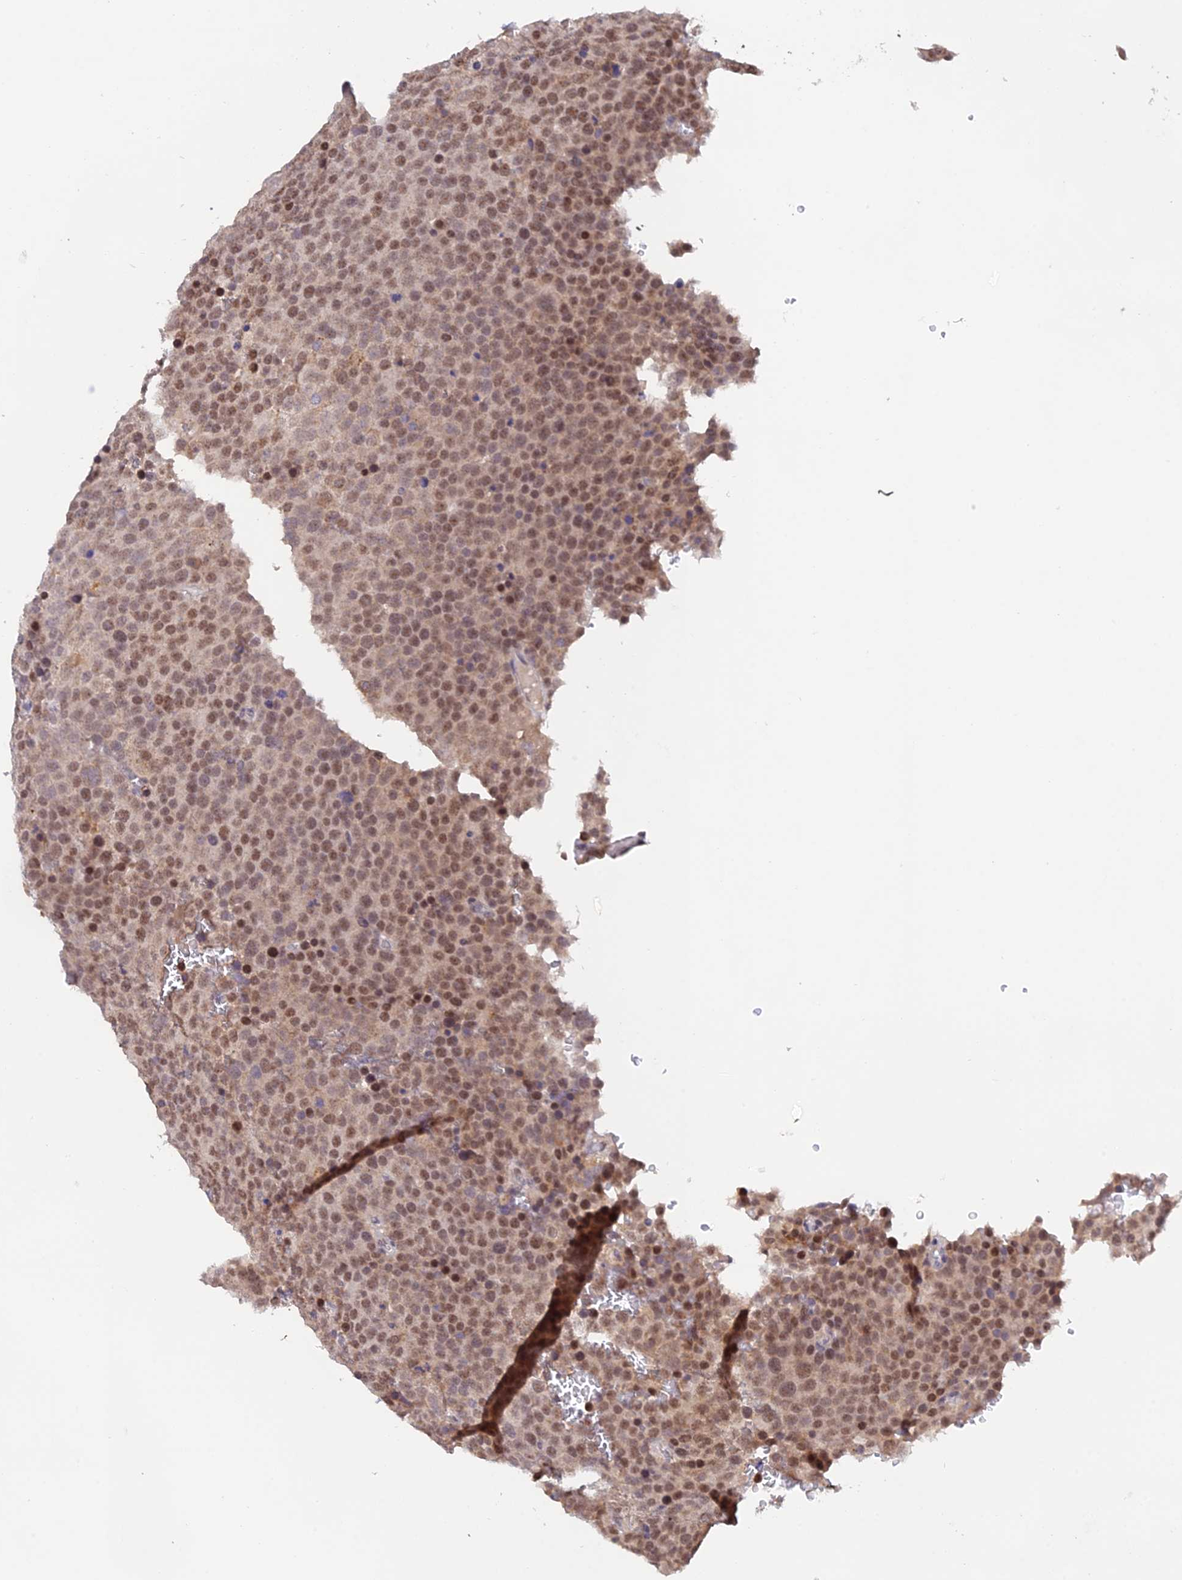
{"staining": {"intensity": "moderate", "quantity": ">75%", "location": "nuclear"}, "tissue": "testis cancer", "cell_type": "Tumor cells", "image_type": "cancer", "snomed": [{"axis": "morphology", "description": "Seminoma, NOS"}, {"axis": "topography", "description": "Testis"}], "caption": "Testis seminoma stained for a protein shows moderate nuclear positivity in tumor cells.", "gene": "PEX16", "patient": {"sex": "male", "age": 71}}